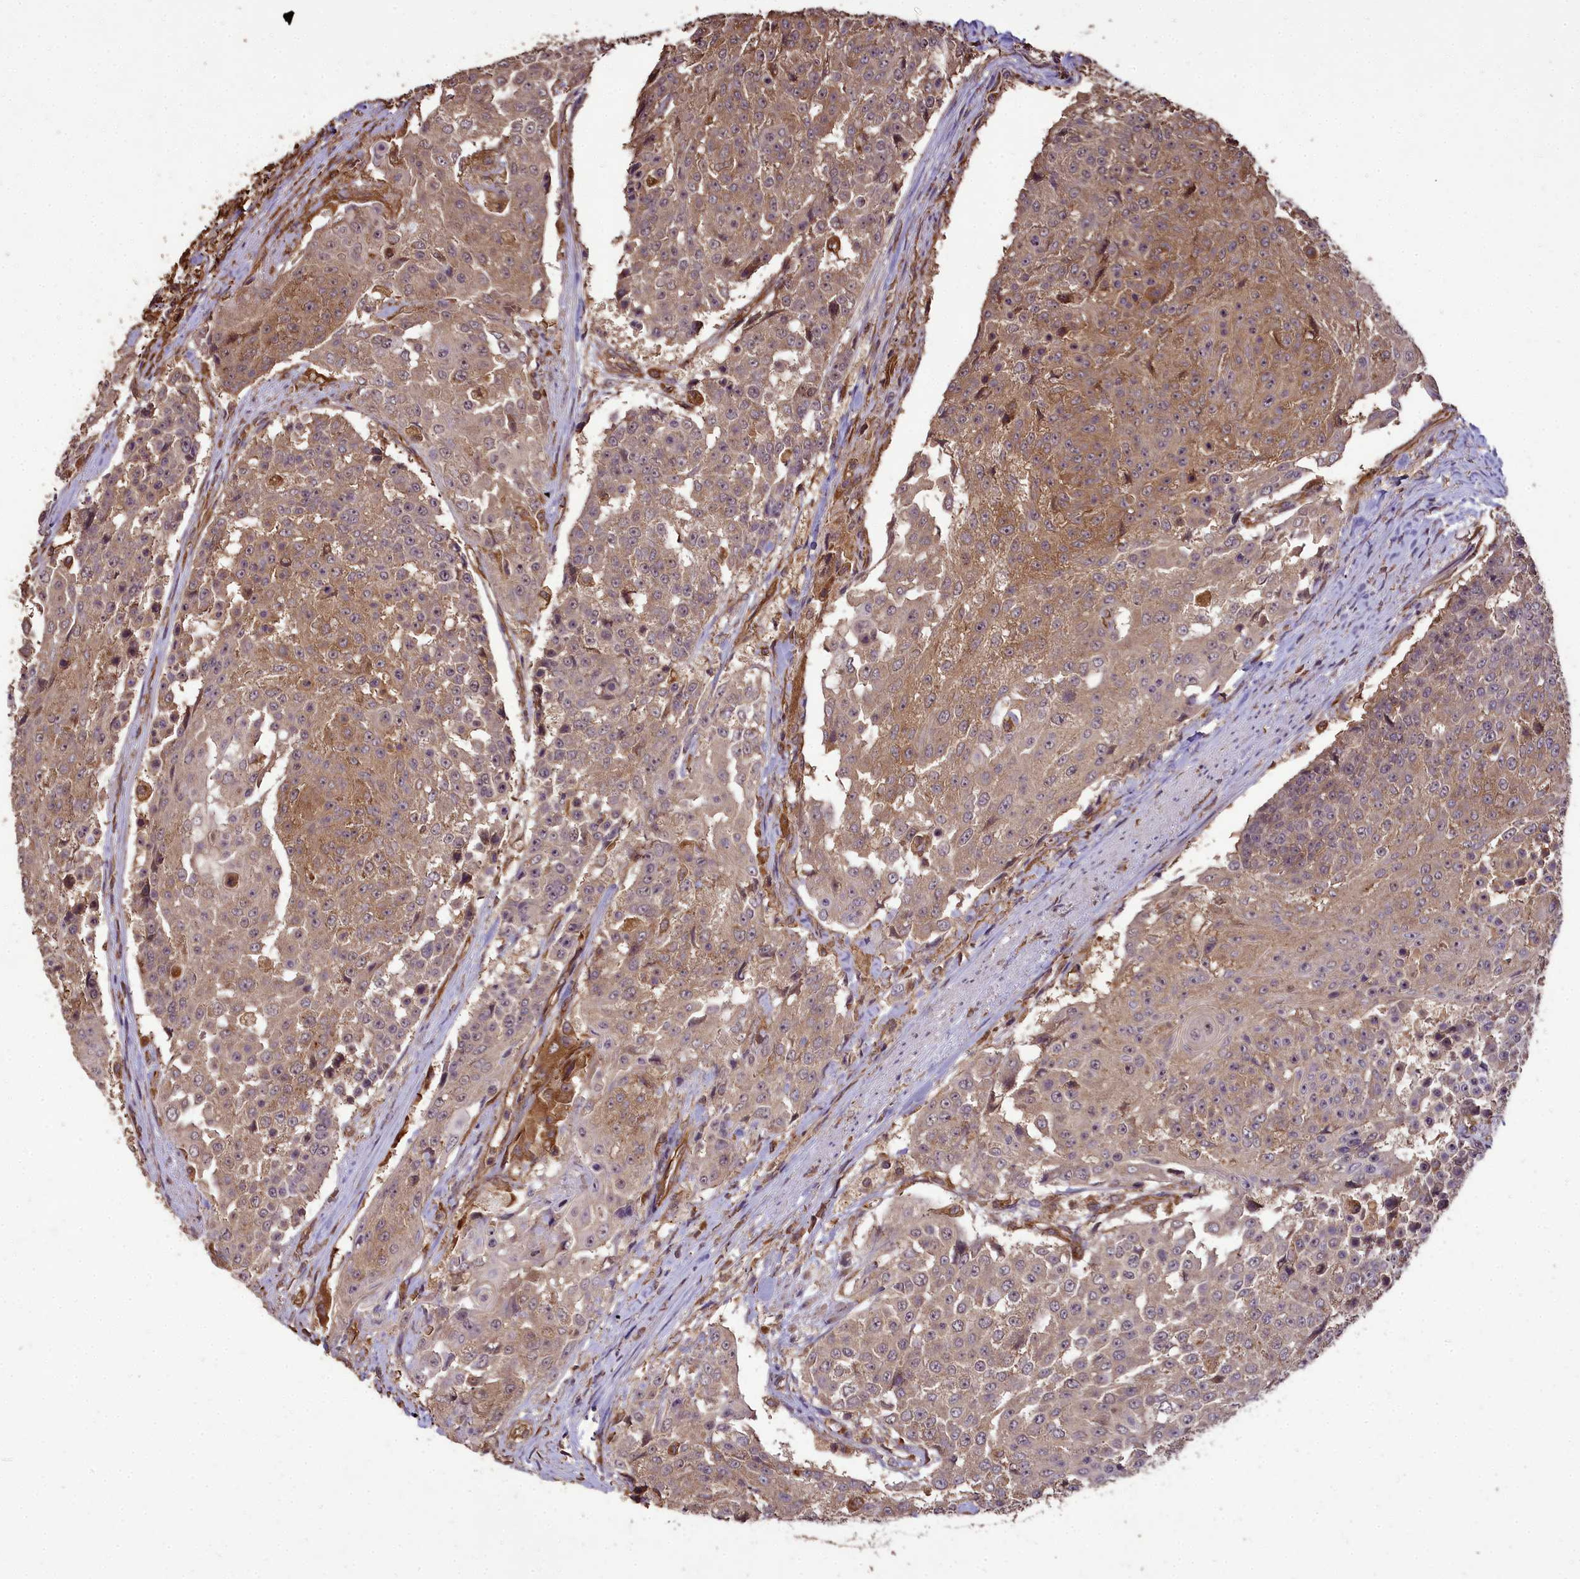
{"staining": {"intensity": "moderate", "quantity": ">75%", "location": "cytoplasmic/membranous"}, "tissue": "urothelial cancer", "cell_type": "Tumor cells", "image_type": "cancer", "snomed": [{"axis": "morphology", "description": "Urothelial carcinoma, High grade"}, {"axis": "topography", "description": "Urinary bladder"}], "caption": "Tumor cells exhibit moderate cytoplasmic/membranous expression in about >75% of cells in high-grade urothelial carcinoma.", "gene": "TTLL10", "patient": {"sex": "female", "age": 63}}